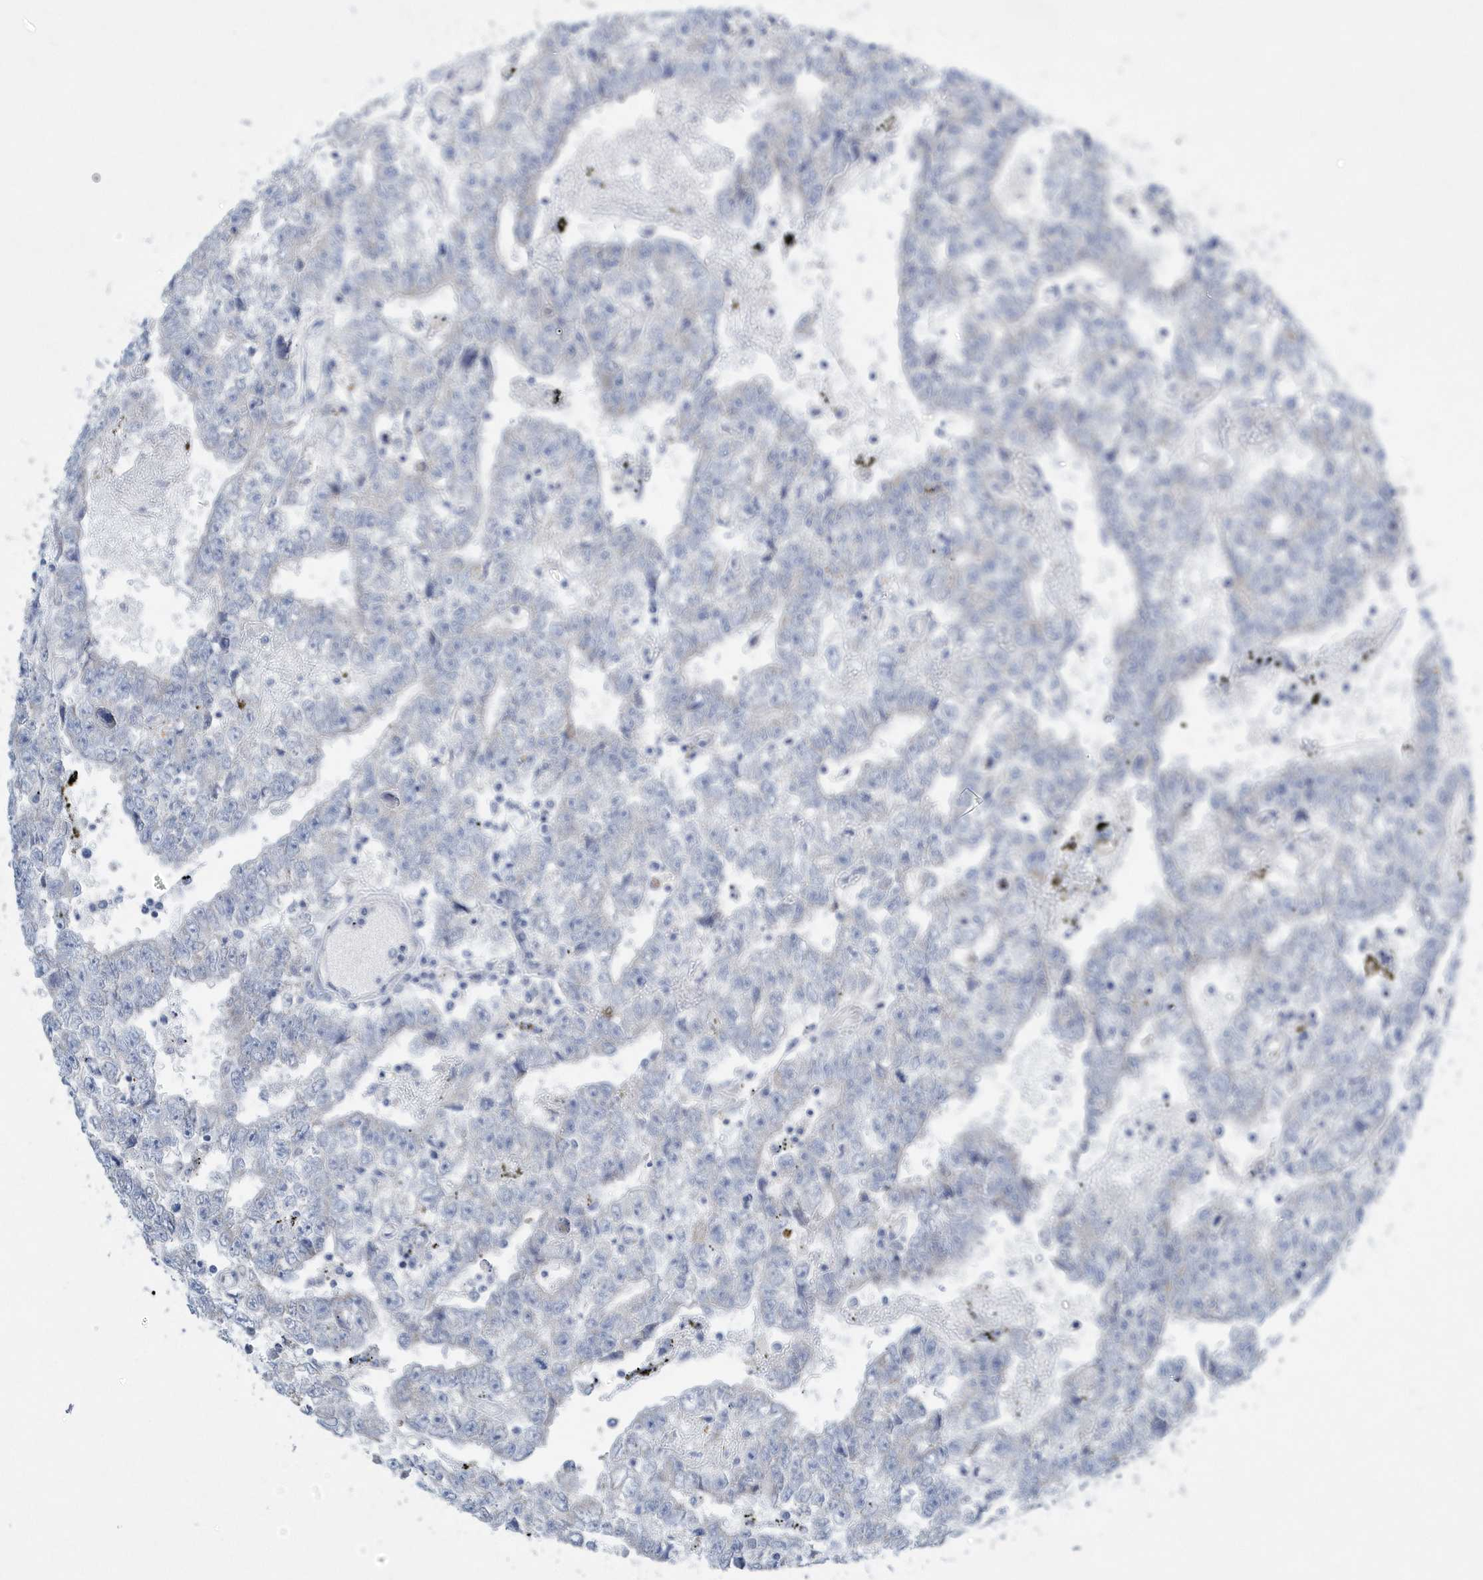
{"staining": {"intensity": "negative", "quantity": "none", "location": "none"}, "tissue": "testis cancer", "cell_type": "Tumor cells", "image_type": "cancer", "snomed": [{"axis": "morphology", "description": "Carcinoma, Embryonal, NOS"}, {"axis": "topography", "description": "Testis"}], "caption": "DAB (3,3'-diaminobenzidine) immunohistochemical staining of embryonal carcinoma (testis) exhibits no significant expression in tumor cells.", "gene": "SPATA18", "patient": {"sex": "male", "age": 25}}